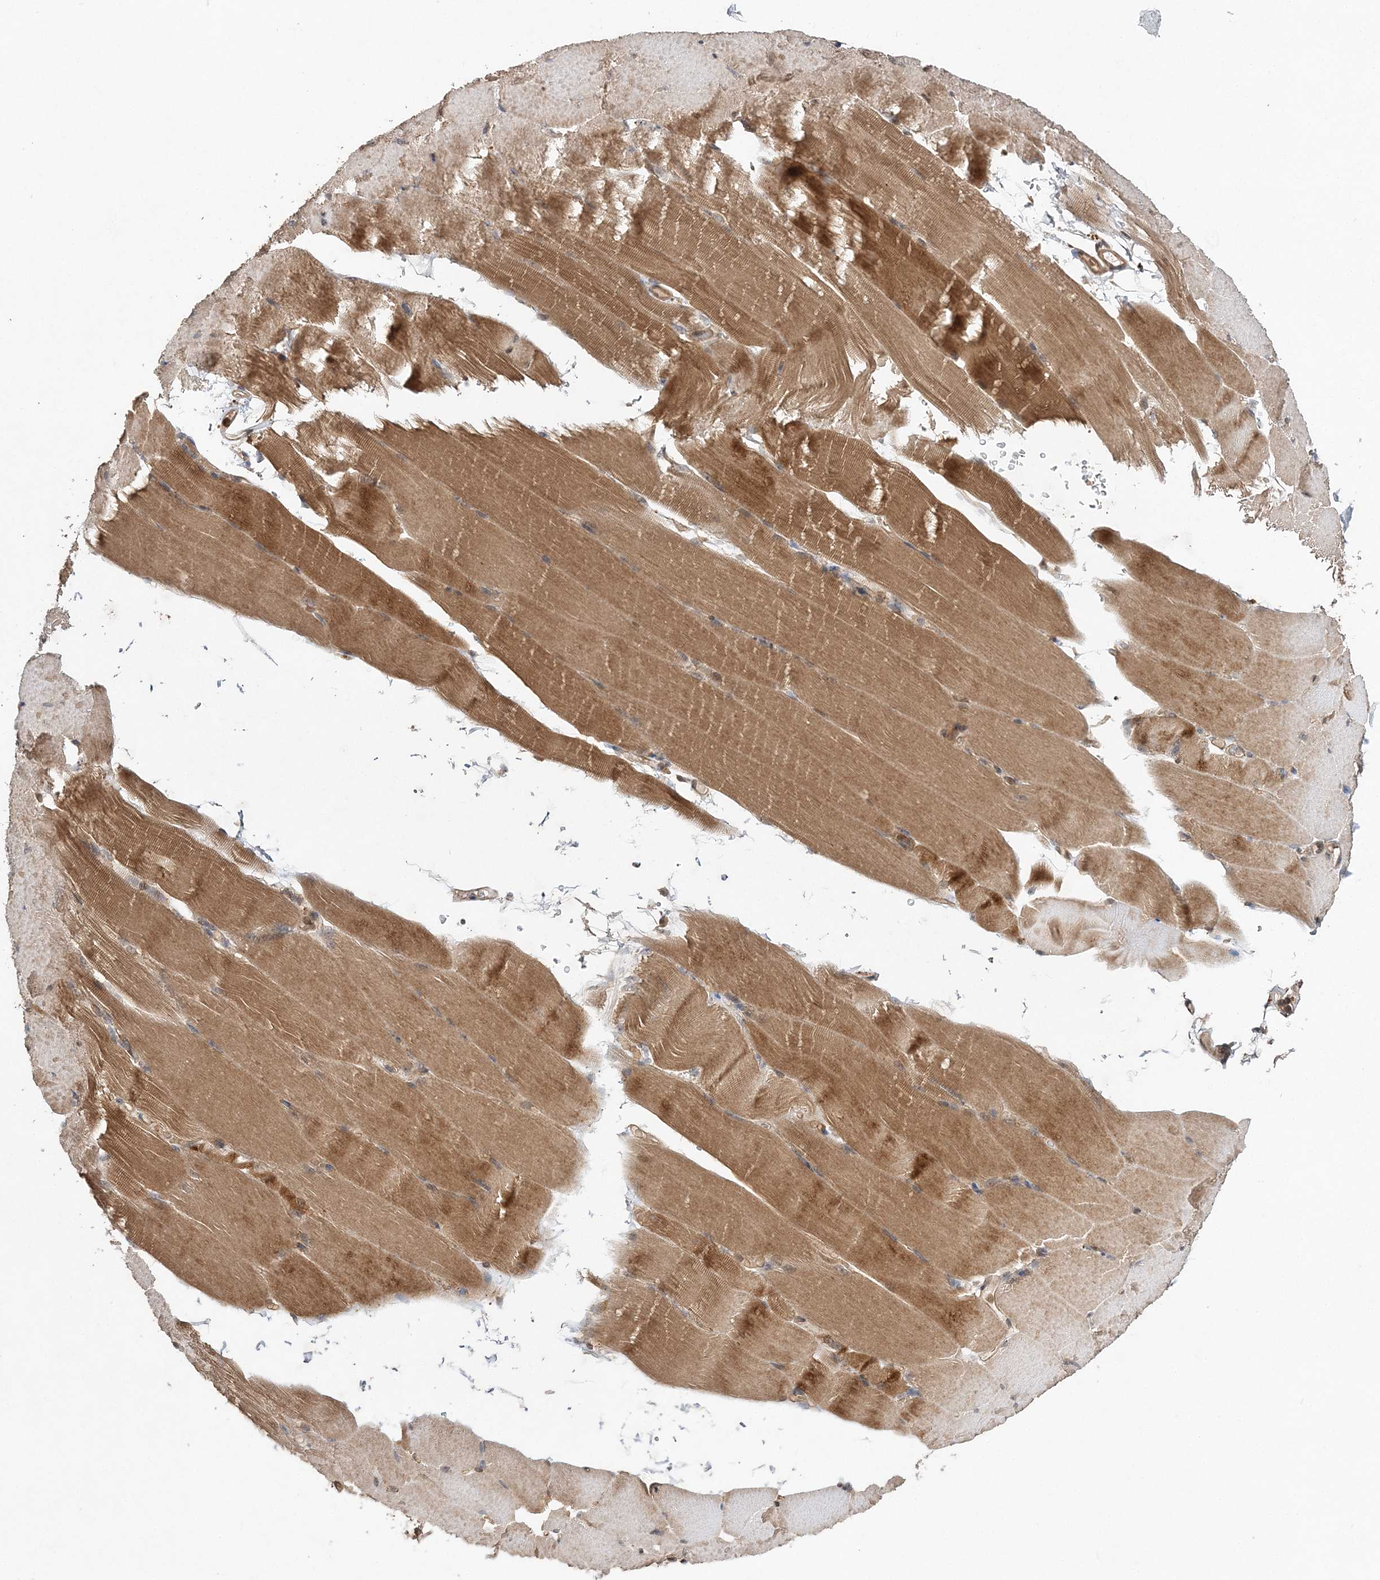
{"staining": {"intensity": "moderate", "quantity": ">75%", "location": "cytoplasmic/membranous"}, "tissue": "skeletal muscle", "cell_type": "Myocytes", "image_type": "normal", "snomed": [{"axis": "morphology", "description": "Normal tissue, NOS"}, {"axis": "topography", "description": "Skeletal muscle"}, {"axis": "topography", "description": "Parathyroid gland"}], "caption": "Protein staining of unremarkable skeletal muscle exhibits moderate cytoplasmic/membranous positivity in approximately >75% of myocytes.", "gene": "TMEM9B", "patient": {"sex": "female", "age": 37}}